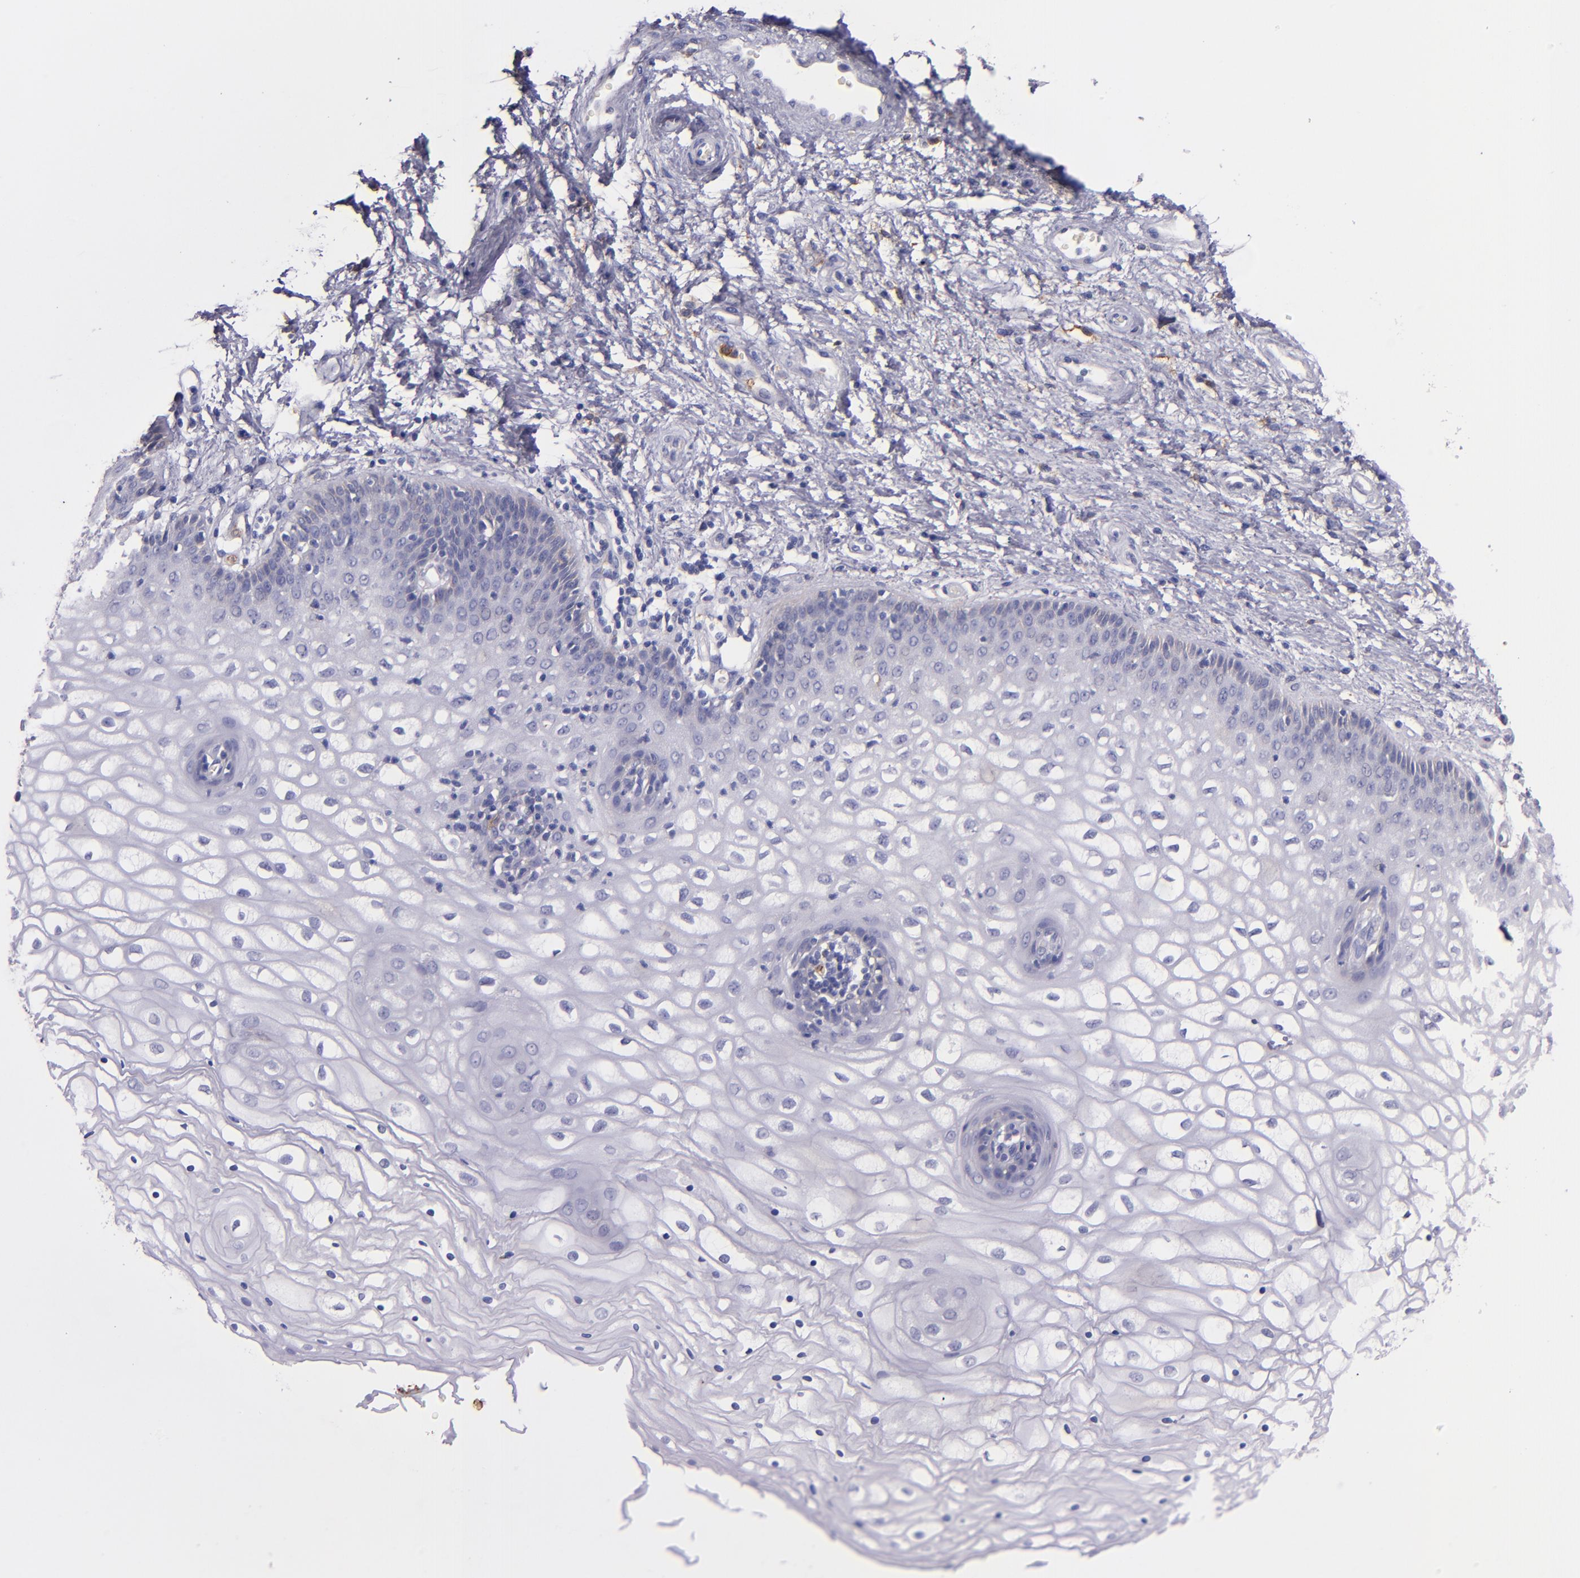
{"staining": {"intensity": "negative", "quantity": "none", "location": "none"}, "tissue": "vagina", "cell_type": "Squamous epithelial cells", "image_type": "normal", "snomed": [{"axis": "morphology", "description": "Normal tissue, NOS"}, {"axis": "topography", "description": "Vagina"}], "caption": "Squamous epithelial cells are negative for protein expression in unremarkable human vagina.", "gene": "C5AR1", "patient": {"sex": "female", "age": 34}}